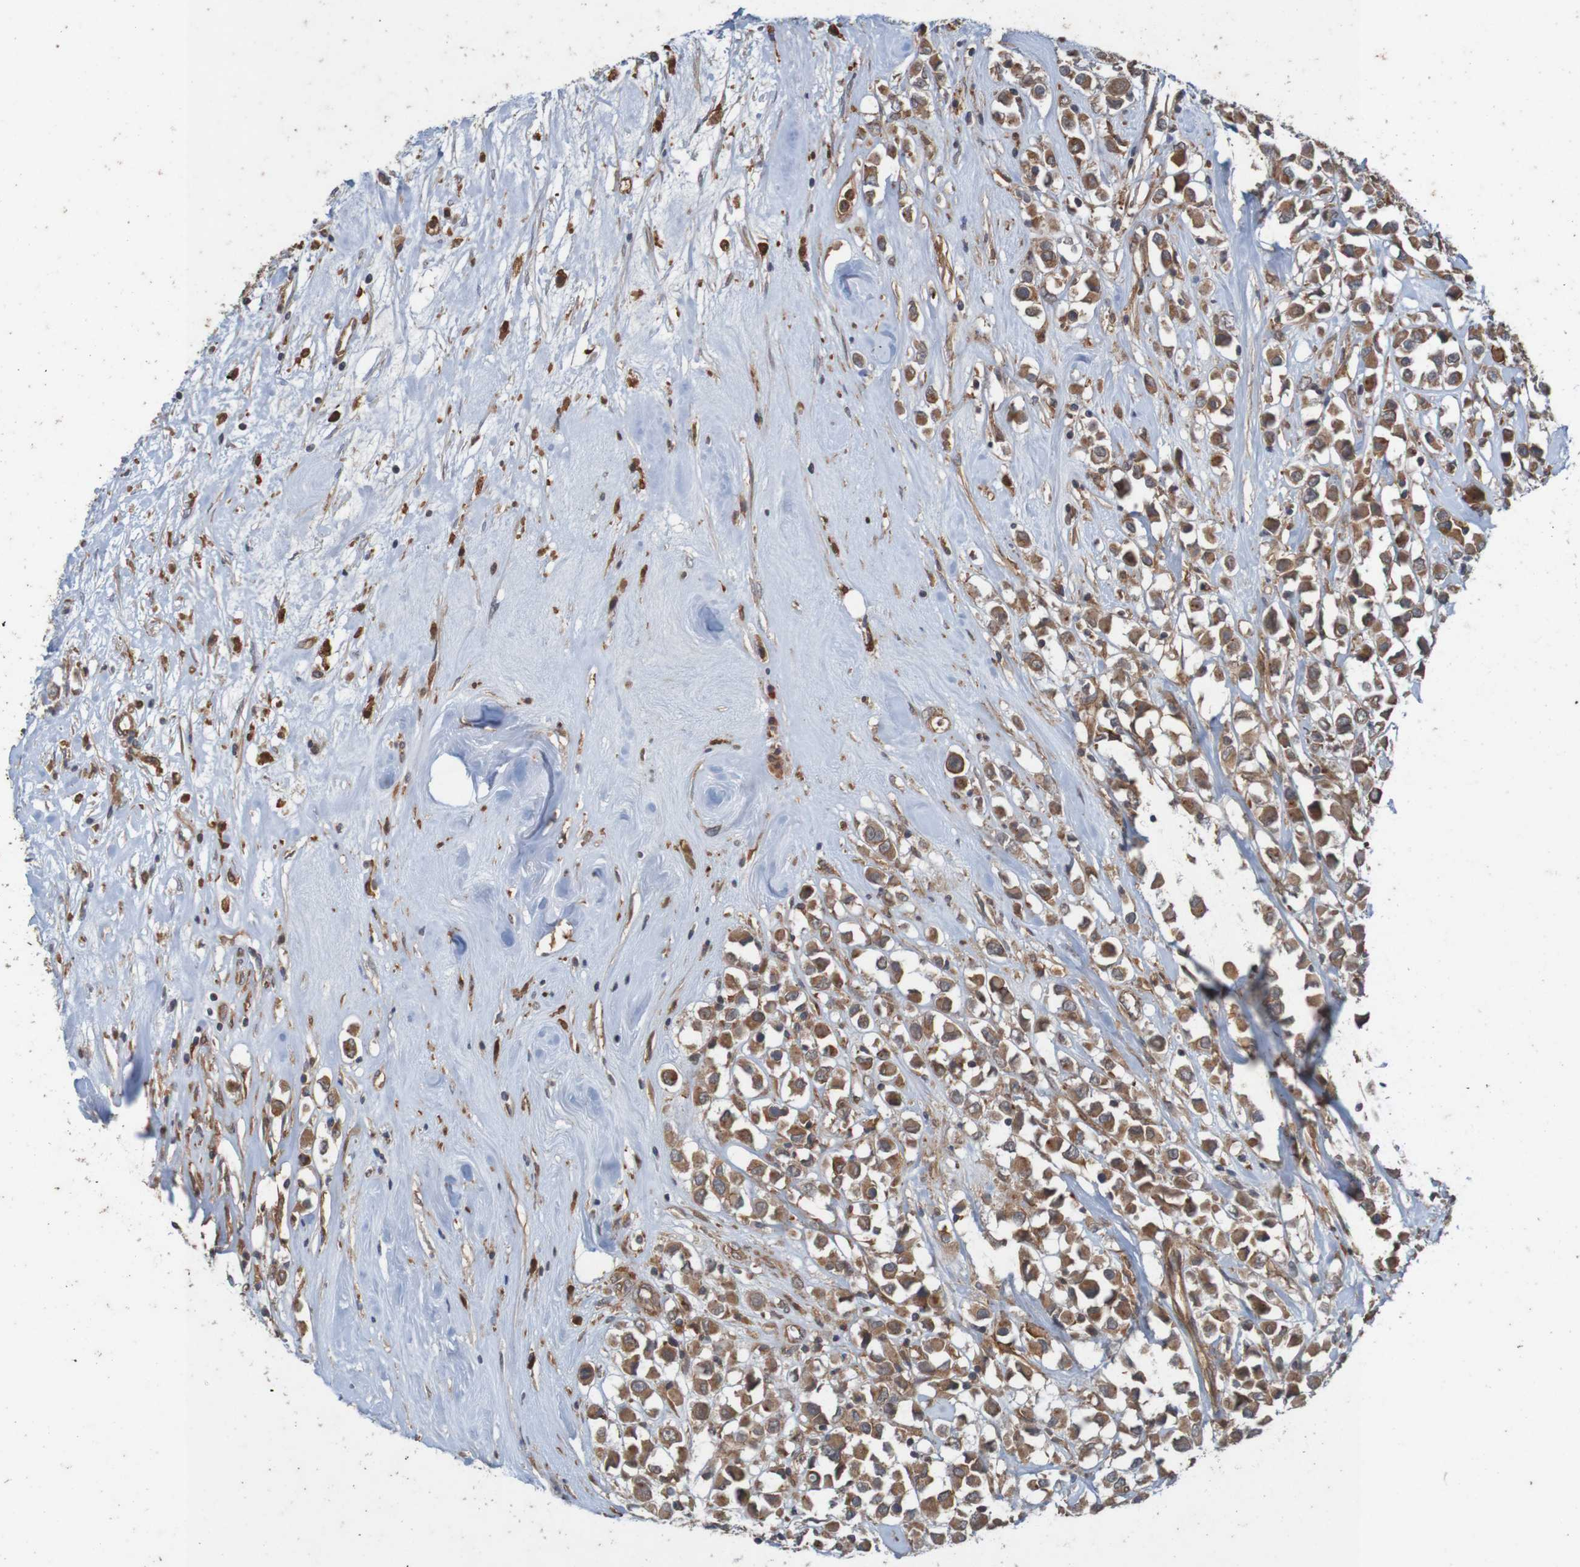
{"staining": {"intensity": "moderate", "quantity": ">75%", "location": "cytoplasmic/membranous"}, "tissue": "breast cancer", "cell_type": "Tumor cells", "image_type": "cancer", "snomed": [{"axis": "morphology", "description": "Duct carcinoma"}, {"axis": "topography", "description": "Breast"}], "caption": "A medium amount of moderate cytoplasmic/membranous positivity is present in about >75% of tumor cells in intraductal carcinoma (breast) tissue. (DAB IHC with brightfield microscopy, high magnification).", "gene": "ARHGEF11", "patient": {"sex": "female", "age": 61}}